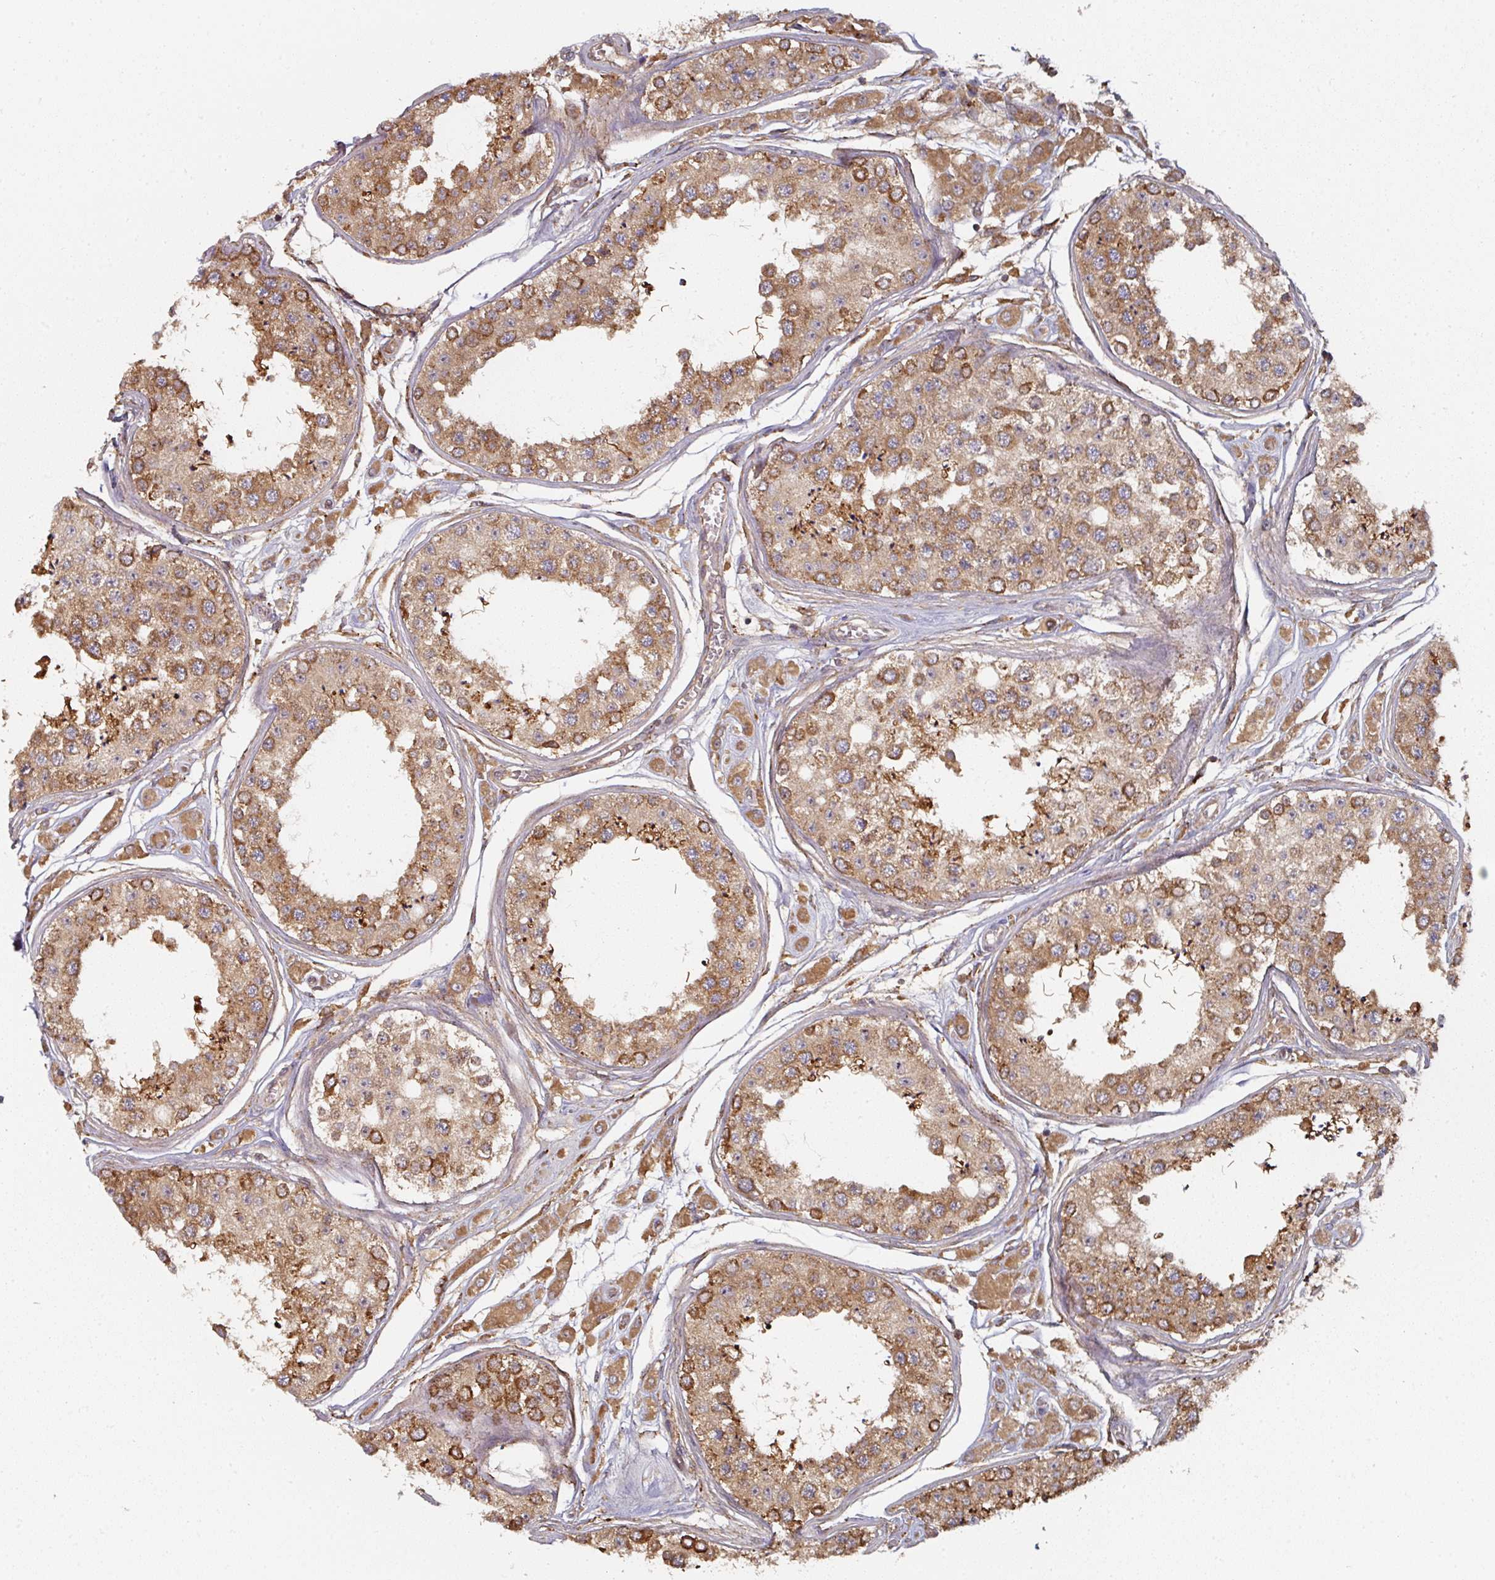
{"staining": {"intensity": "moderate", "quantity": ">75%", "location": "cytoplasmic/membranous"}, "tissue": "testis", "cell_type": "Cells in seminiferous ducts", "image_type": "normal", "snomed": [{"axis": "morphology", "description": "Normal tissue, NOS"}, {"axis": "topography", "description": "Testis"}], "caption": "Protein staining exhibits moderate cytoplasmic/membranous expression in about >75% of cells in seminiferous ducts in normal testis.", "gene": "CEP95", "patient": {"sex": "male", "age": 25}}